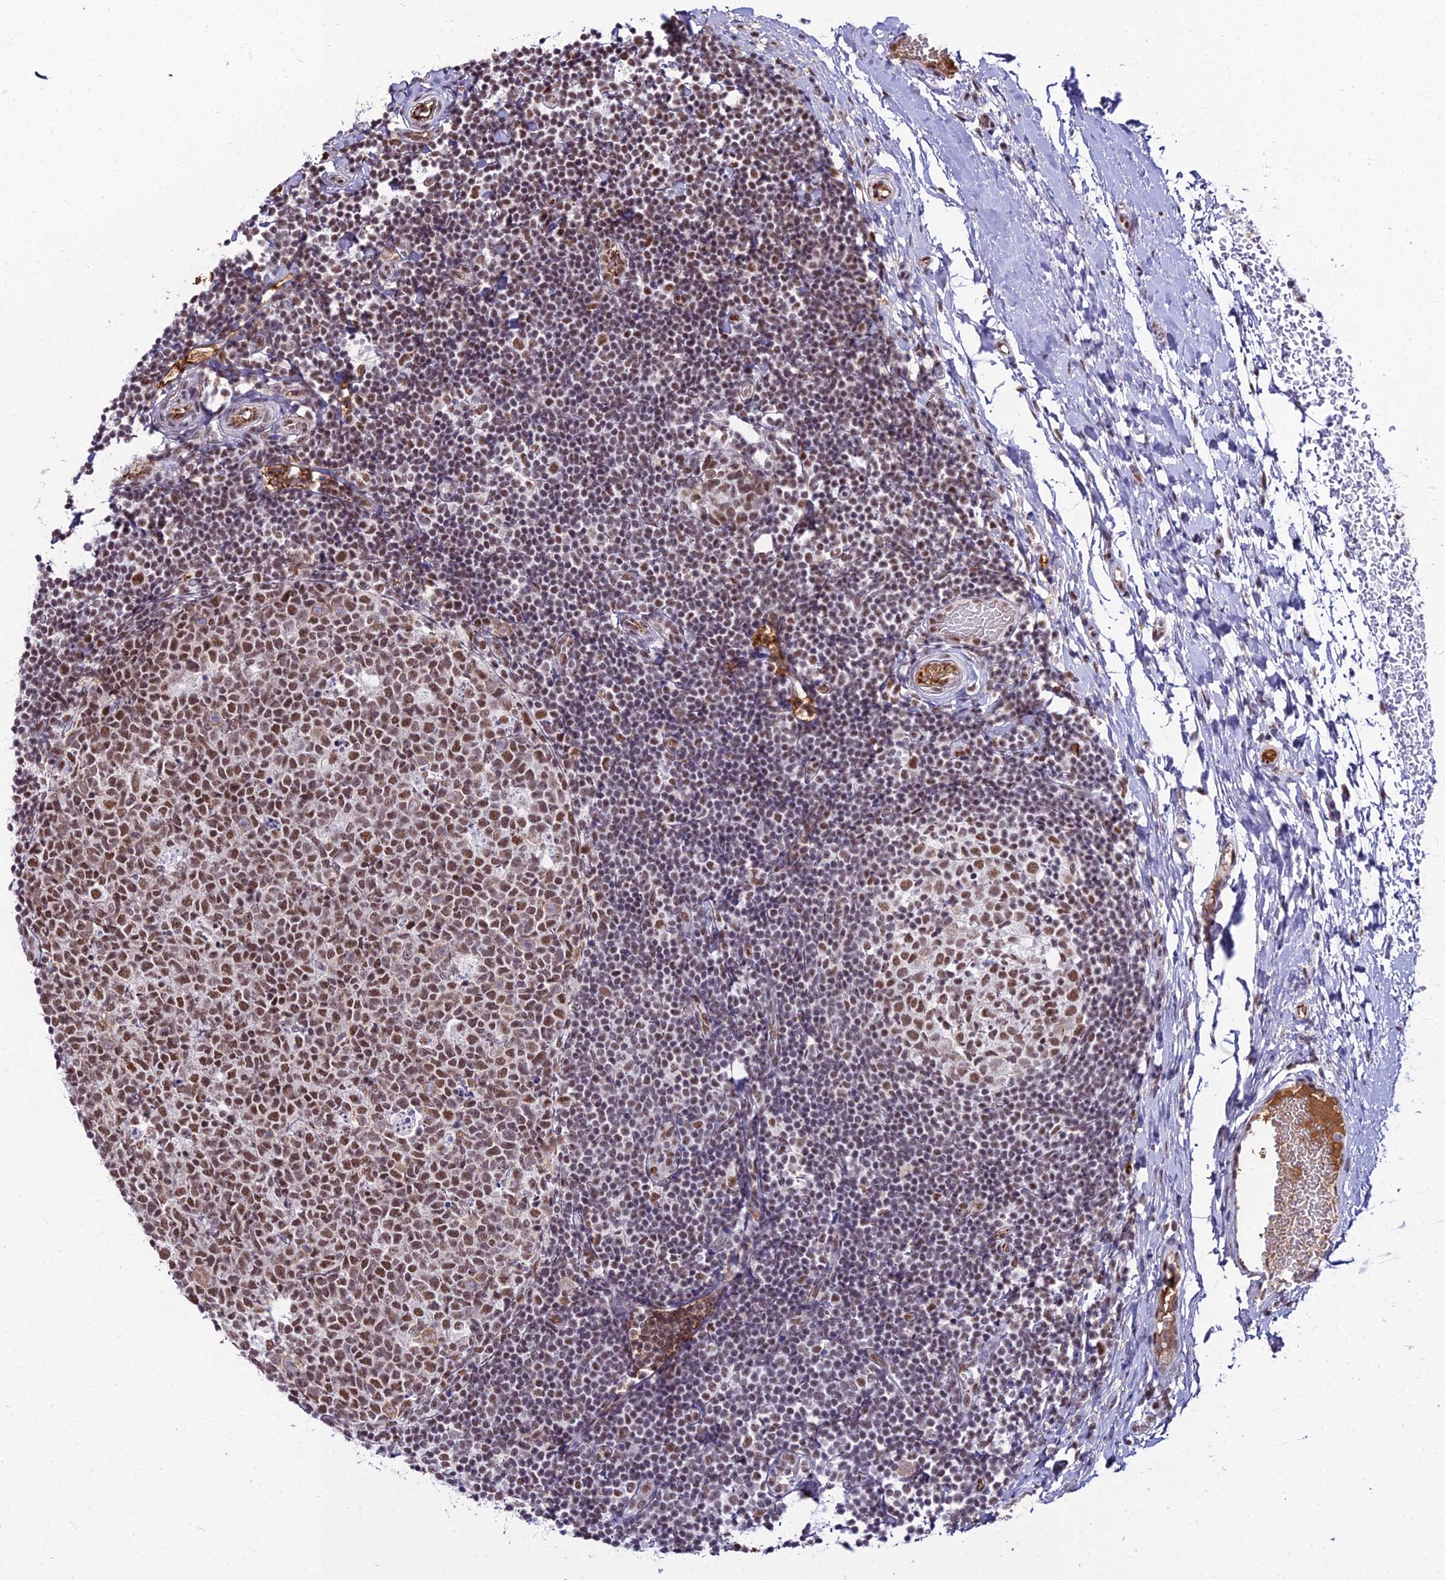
{"staining": {"intensity": "moderate", "quantity": ">75%", "location": "nuclear"}, "tissue": "tonsil", "cell_type": "Germinal center cells", "image_type": "normal", "snomed": [{"axis": "morphology", "description": "Normal tissue, NOS"}, {"axis": "topography", "description": "Tonsil"}], "caption": "Tonsil stained for a protein (brown) demonstrates moderate nuclear positive staining in approximately >75% of germinal center cells.", "gene": "RBM12", "patient": {"sex": "female", "age": 19}}